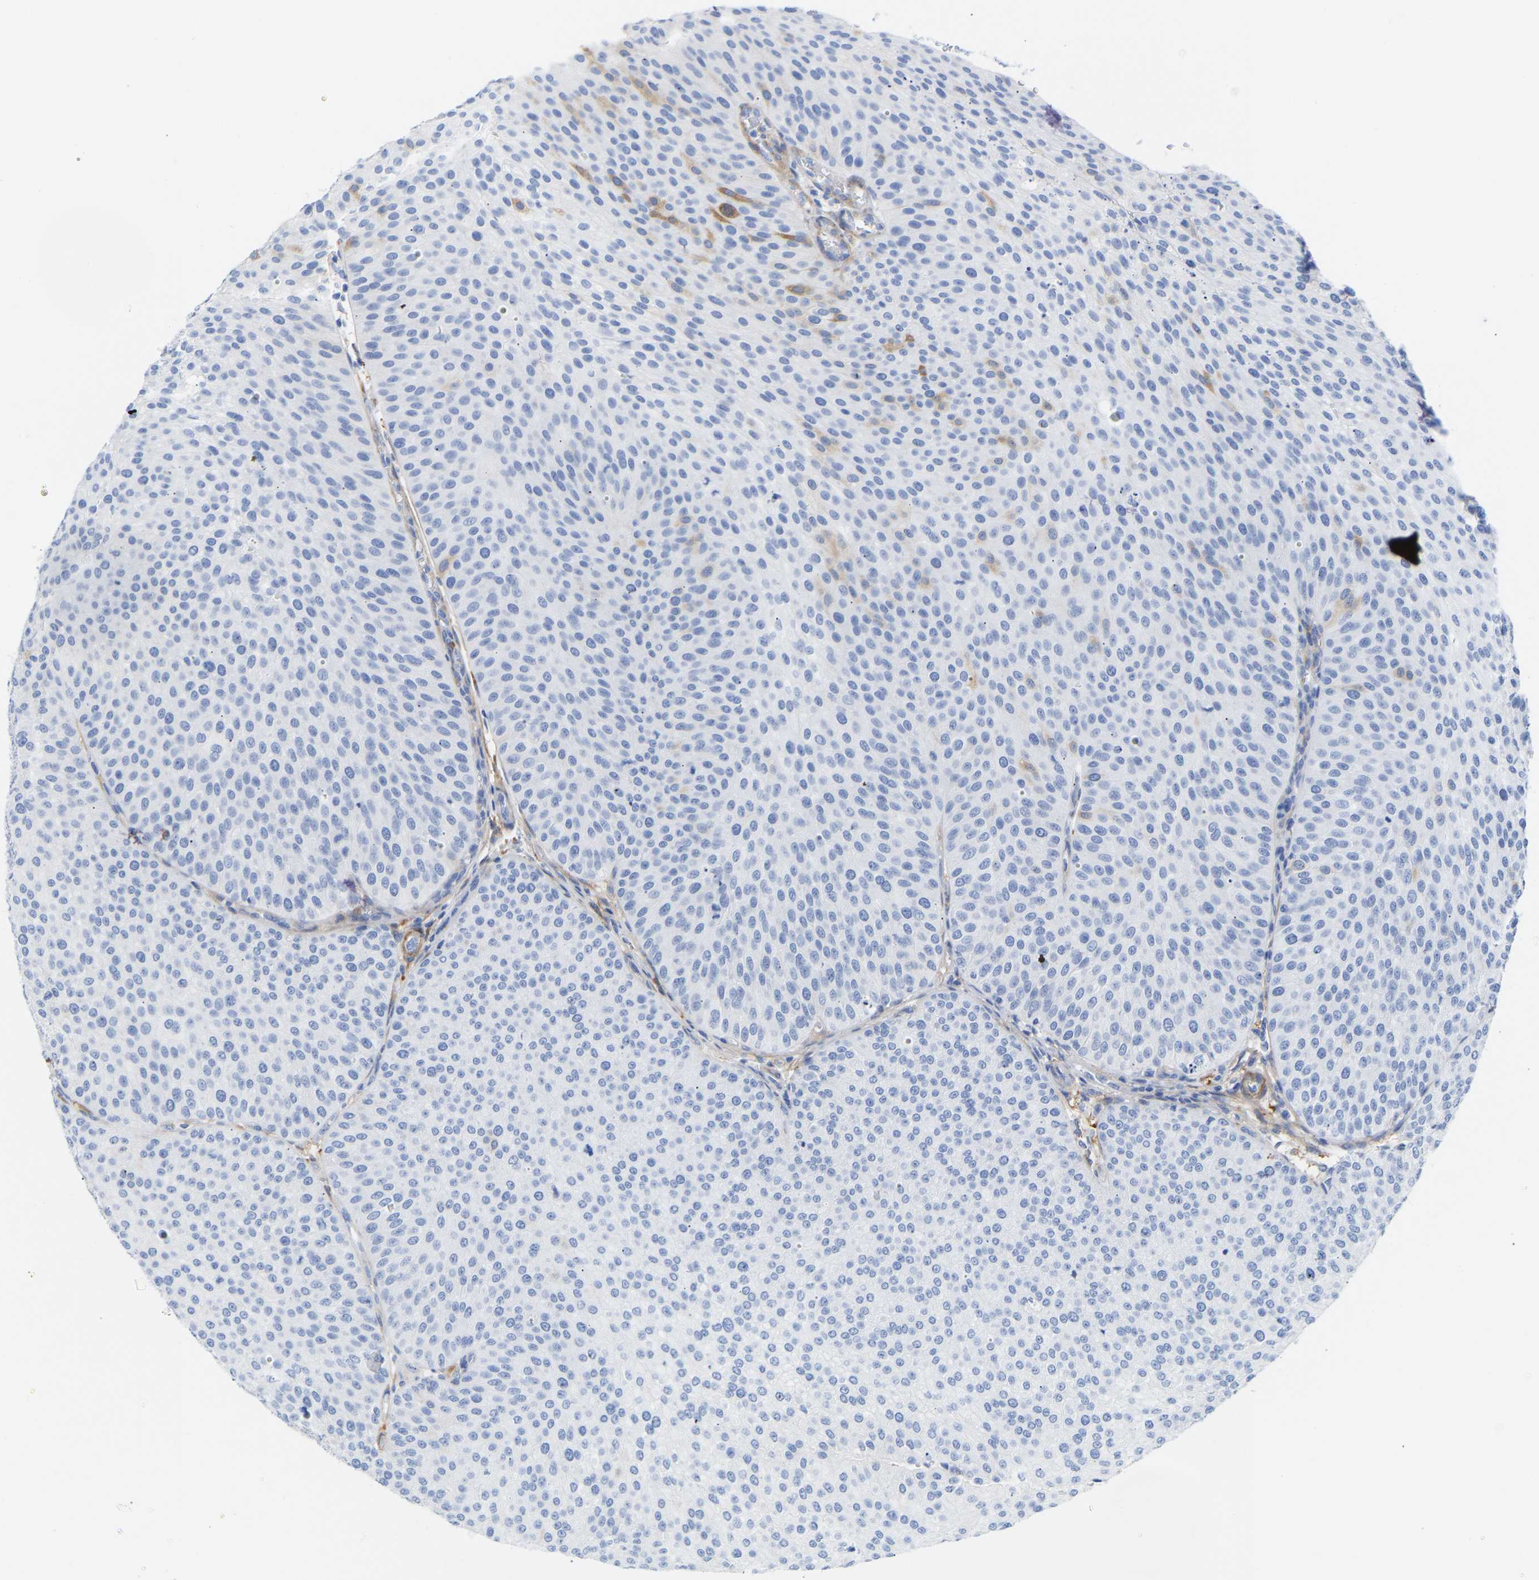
{"staining": {"intensity": "moderate", "quantity": "<25%", "location": "cytoplasmic/membranous"}, "tissue": "urothelial cancer", "cell_type": "Tumor cells", "image_type": "cancer", "snomed": [{"axis": "morphology", "description": "Urothelial carcinoma, Low grade"}, {"axis": "topography", "description": "Smooth muscle"}, {"axis": "topography", "description": "Urinary bladder"}], "caption": "IHC staining of low-grade urothelial carcinoma, which displays low levels of moderate cytoplasmic/membranous staining in about <25% of tumor cells indicating moderate cytoplasmic/membranous protein positivity. The staining was performed using DAB (brown) for protein detection and nuclei were counterstained in hematoxylin (blue).", "gene": "AMPH", "patient": {"sex": "male", "age": 60}}